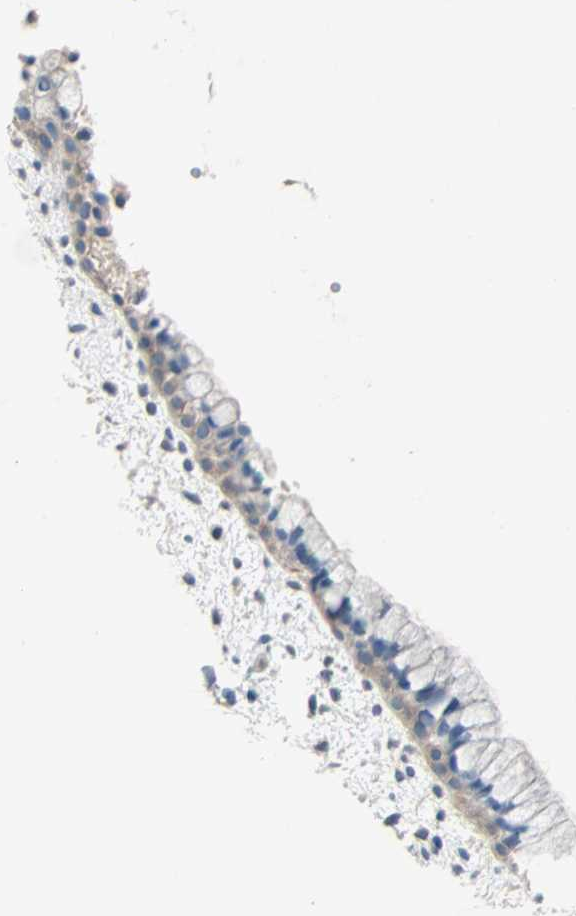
{"staining": {"intensity": "weak", "quantity": ">75%", "location": "cytoplasmic/membranous"}, "tissue": "cervix", "cell_type": "Glandular cells", "image_type": "normal", "snomed": [{"axis": "morphology", "description": "Normal tissue, NOS"}, {"axis": "topography", "description": "Cervix"}], "caption": "High-power microscopy captured an IHC histopathology image of benign cervix, revealing weak cytoplasmic/membranous staining in about >75% of glandular cells. (DAB (3,3'-diaminobenzidine) IHC with brightfield microscopy, high magnification).", "gene": "TNFRSF12A", "patient": {"sex": "female", "age": 39}}